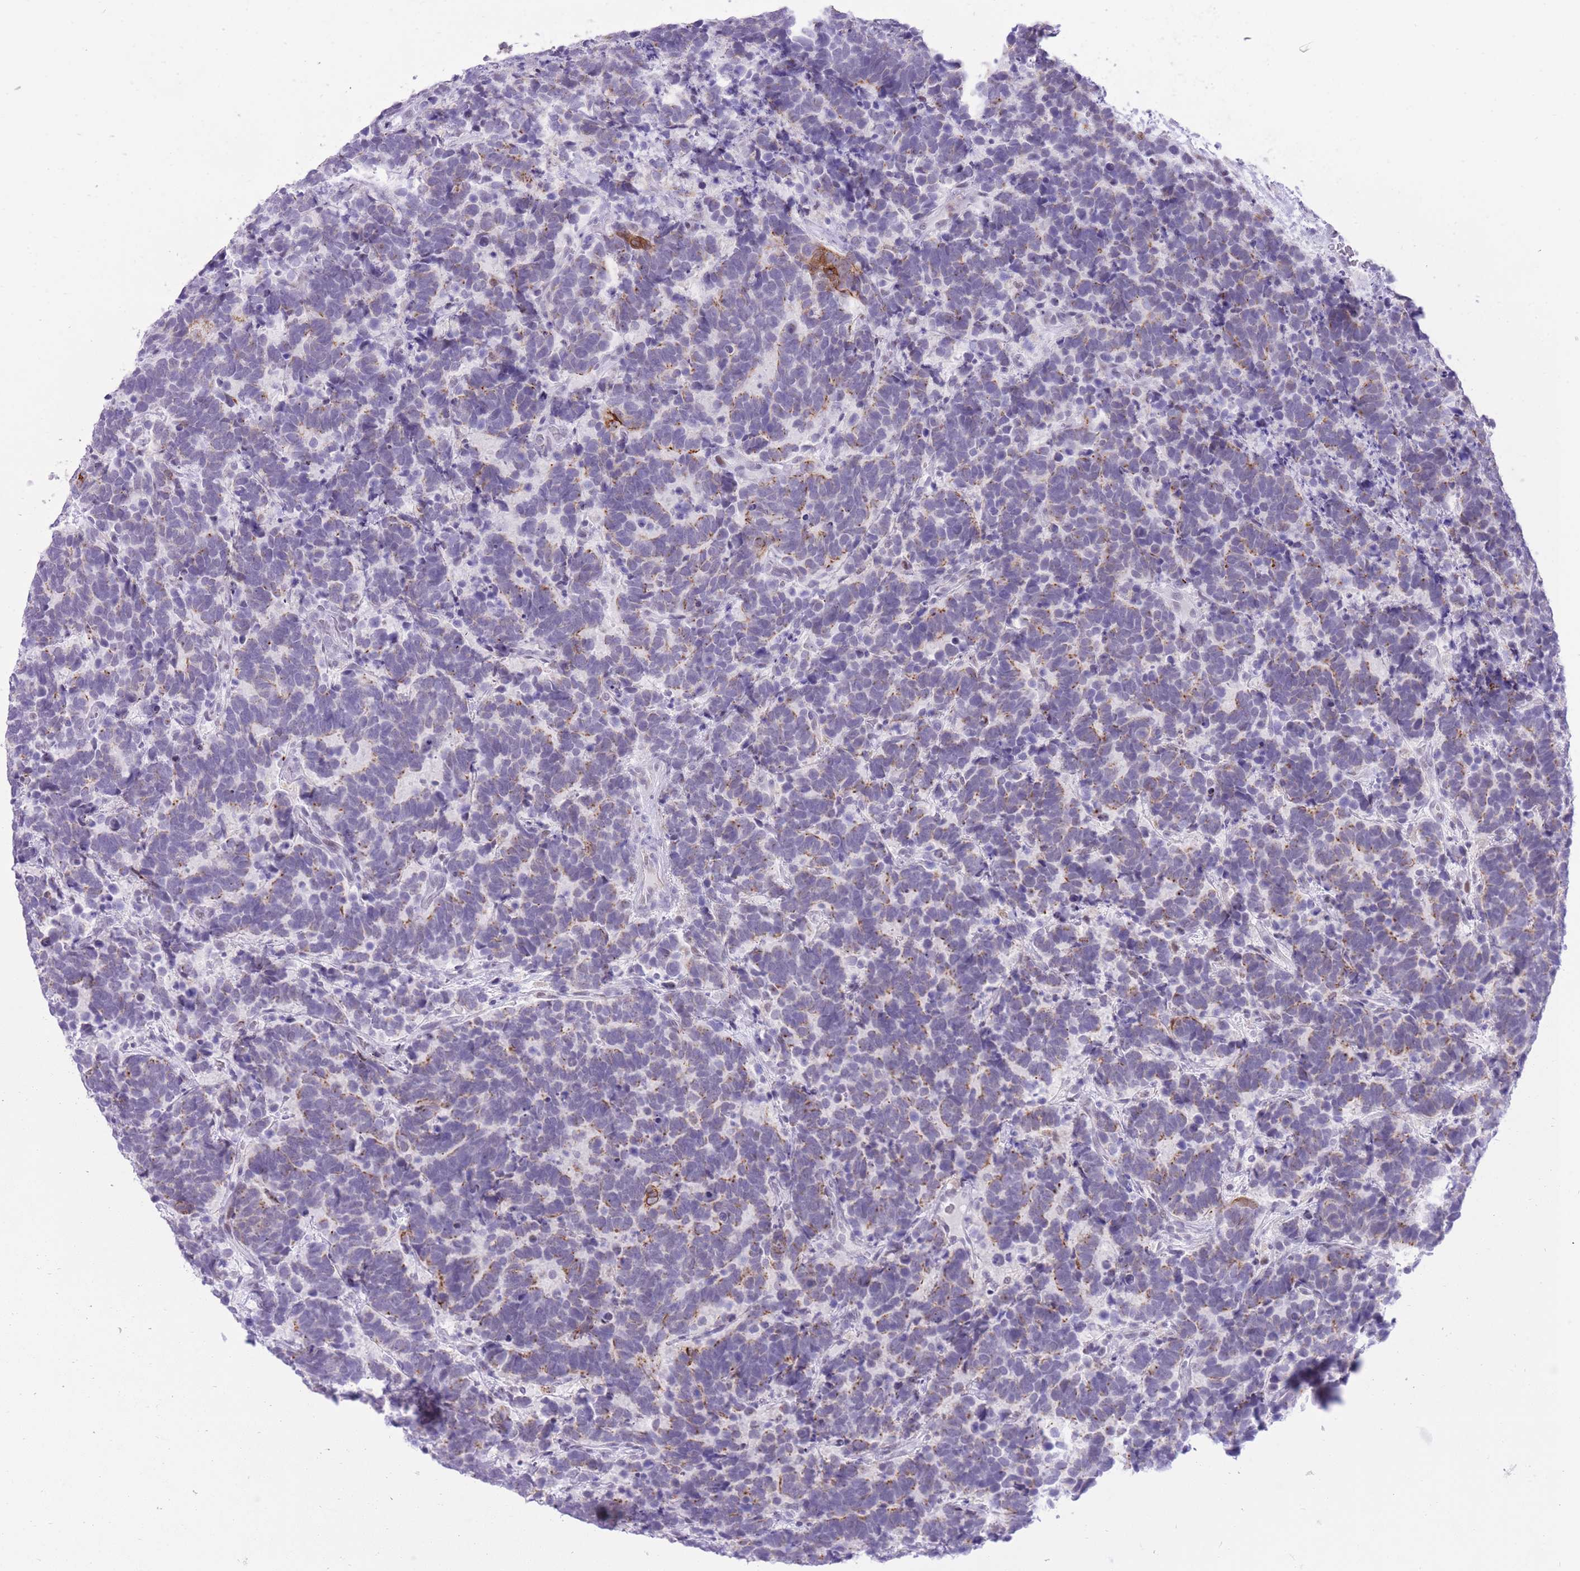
{"staining": {"intensity": "moderate", "quantity": "<25%", "location": "cytoplasmic/membranous"}, "tissue": "carcinoid", "cell_type": "Tumor cells", "image_type": "cancer", "snomed": [{"axis": "morphology", "description": "Carcinoma, NOS"}, {"axis": "morphology", "description": "Carcinoid, malignant, NOS"}, {"axis": "topography", "description": "Urinary bladder"}], "caption": "Protein expression by IHC reveals moderate cytoplasmic/membranous expression in approximately <25% of tumor cells in carcinoid.", "gene": "MEIS3", "patient": {"sex": "male", "age": 57}}